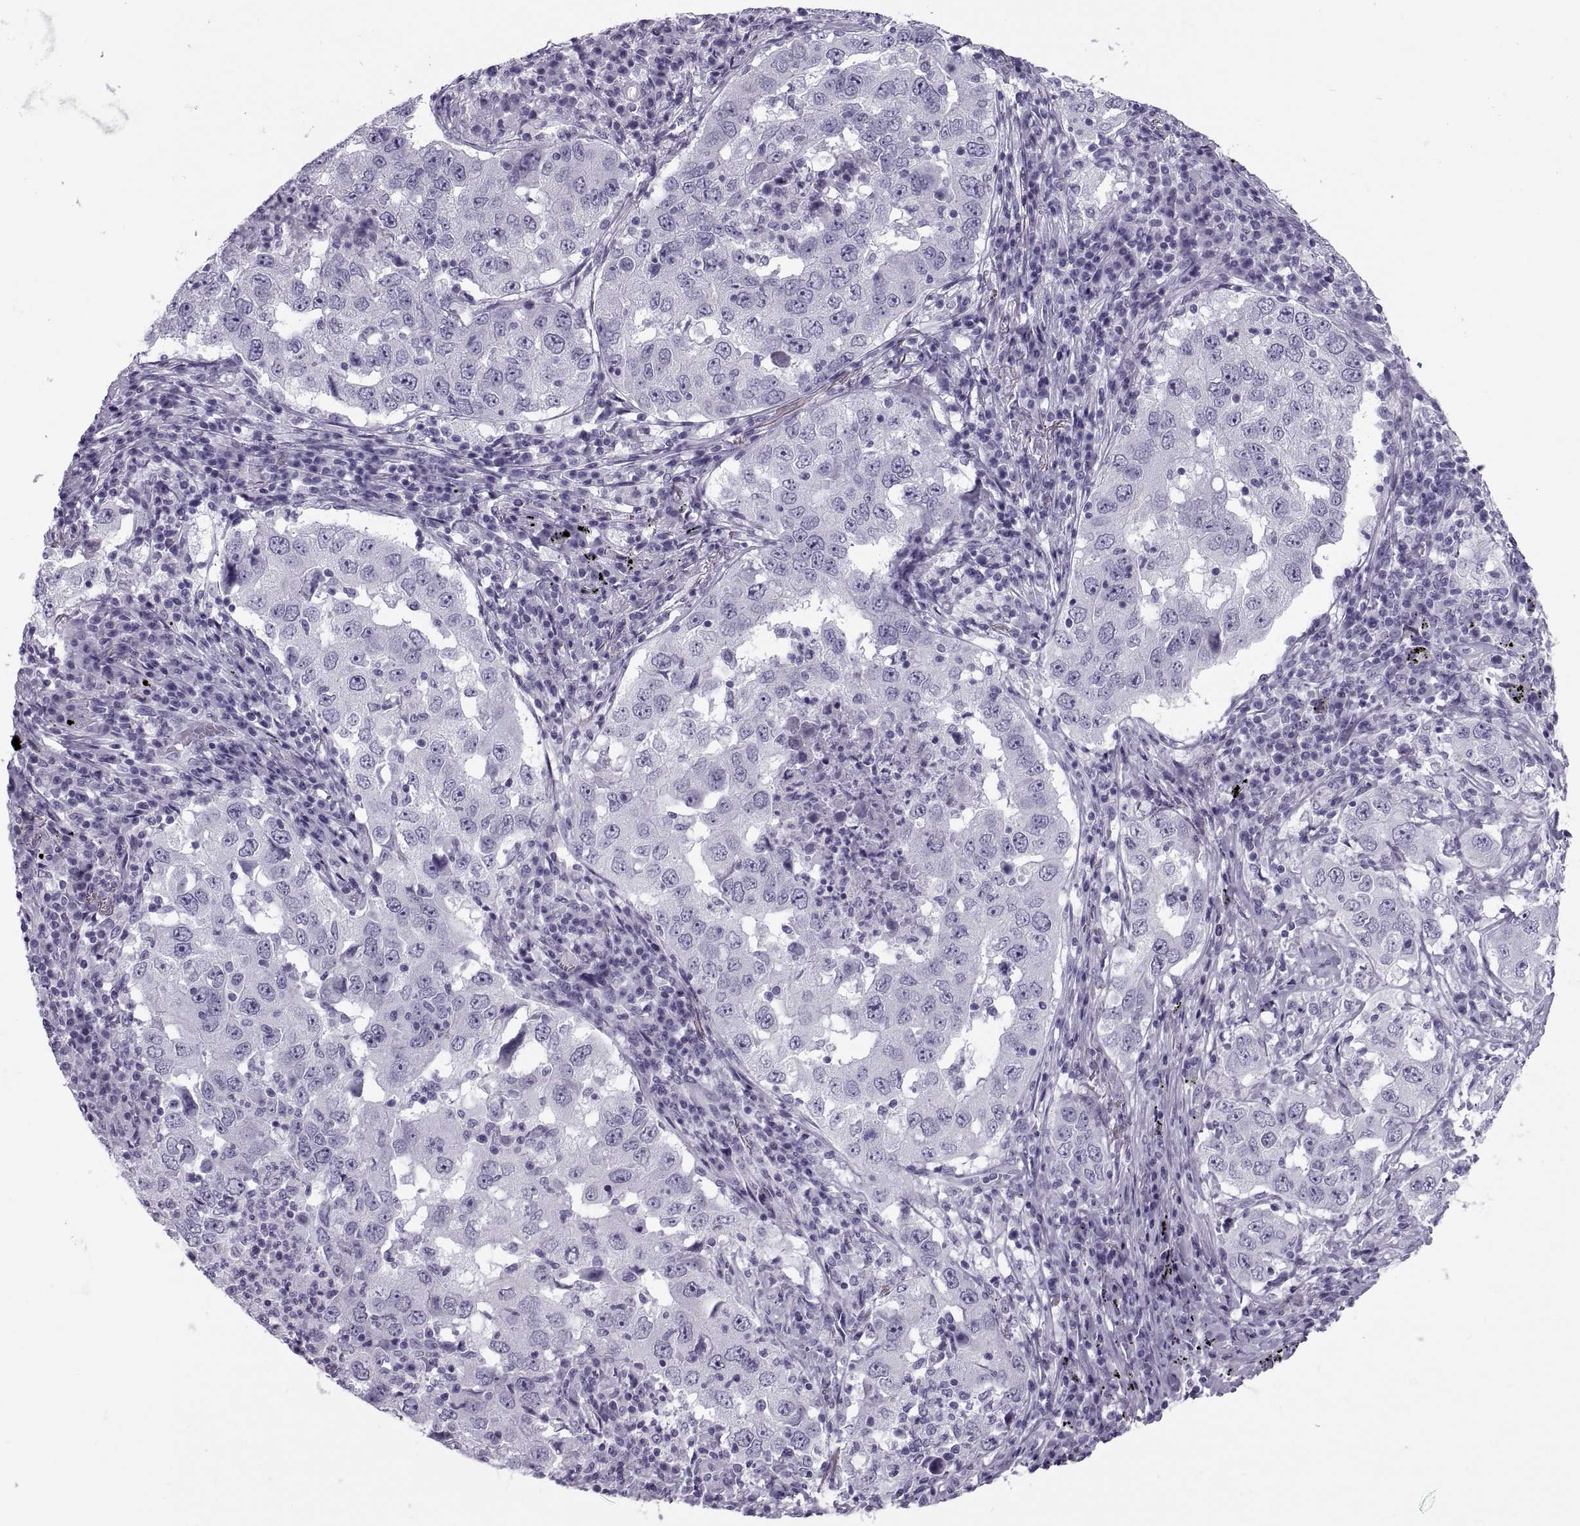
{"staining": {"intensity": "negative", "quantity": "none", "location": "none"}, "tissue": "lung cancer", "cell_type": "Tumor cells", "image_type": "cancer", "snomed": [{"axis": "morphology", "description": "Adenocarcinoma, NOS"}, {"axis": "topography", "description": "Lung"}], "caption": "DAB immunohistochemical staining of human adenocarcinoma (lung) demonstrates no significant positivity in tumor cells. Nuclei are stained in blue.", "gene": "RLBP1", "patient": {"sex": "male", "age": 73}}